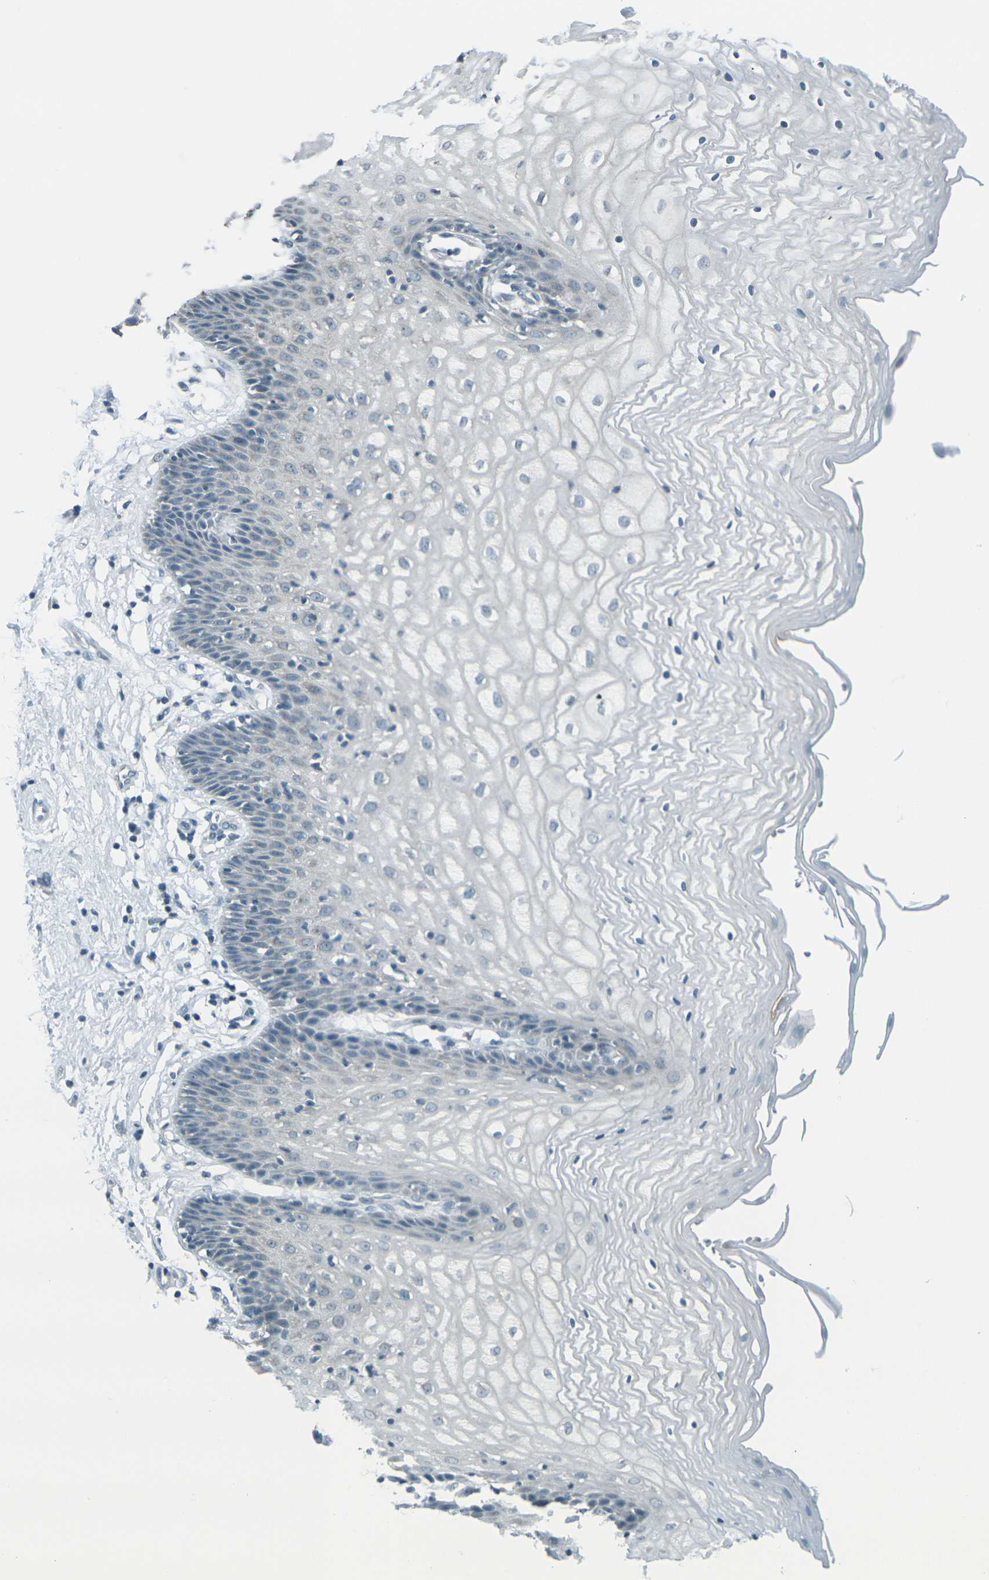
{"staining": {"intensity": "weak", "quantity": "<25%", "location": "cytoplasmic/membranous"}, "tissue": "vagina", "cell_type": "Squamous epithelial cells", "image_type": "normal", "snomed": [{"axis": "morphology", "description": "Normal tissue, NOS"}, {"axis": "topography", "description": "Vagina"}], "caption": "The micrograph exhibits no significant positivity in squamous epithelial cells of vagina. Nuclei are stained in blue.", "gene": "H2BC1", "patient": {"sex": "female", "age": 34}}